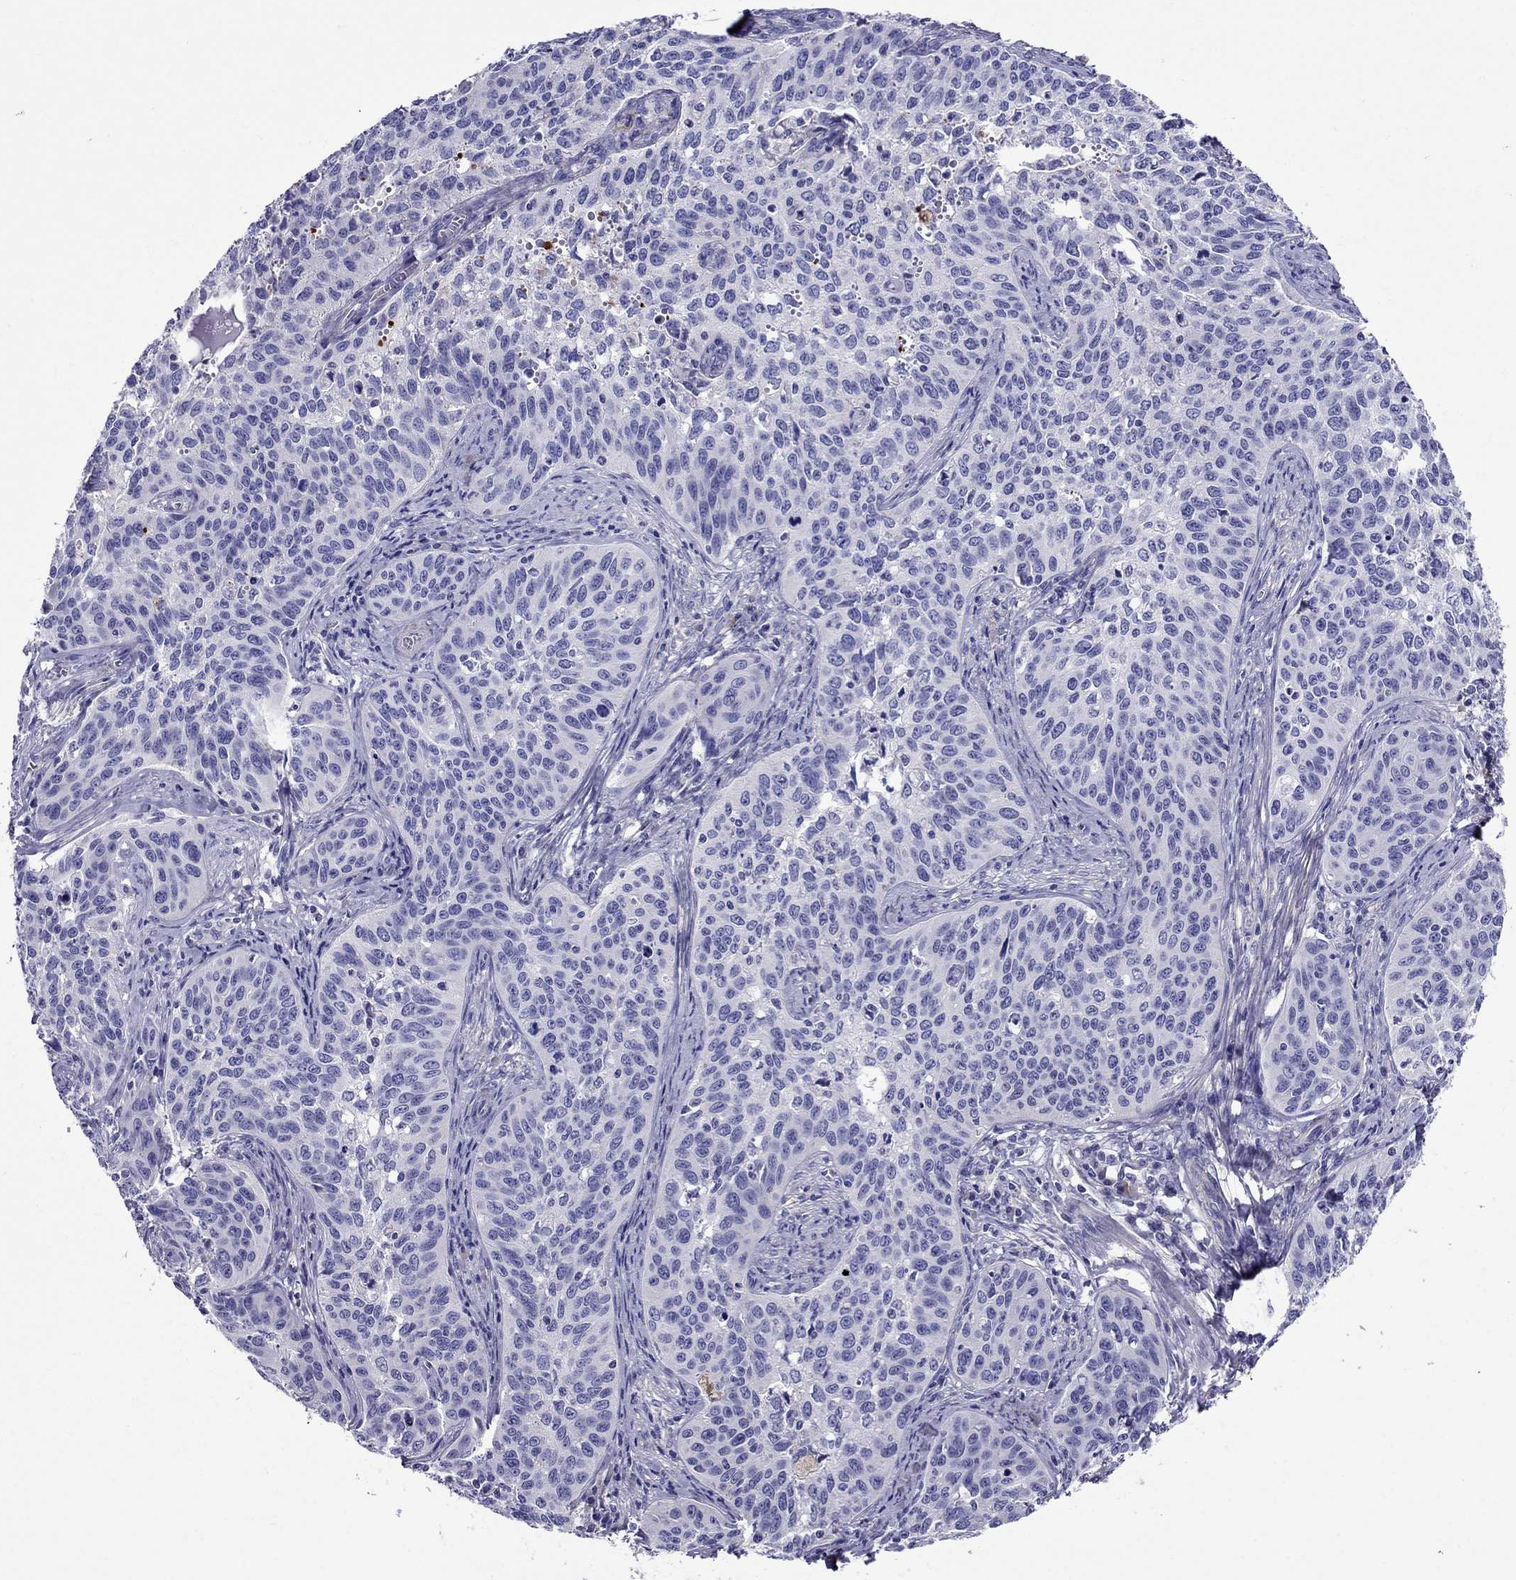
{"staining": {"intensity": "negative", "quantity": "none", "location": "none"}, "tissue": "cervical cancer", "cell_type": "Tumor cells", "image_type": "cancer", "snomed": [{"axis": "morphology", "description": "Squamous cell carcinoma, NOS"}, {"axis": "topography", "description": "Cervix"}], "caption": "There is no significant expression in tumor cells of cervical cancer (squamous cell carcinoma). (Immunohistochemistry, brightfield microscopy, high magnification).", "gene": "GPR50", "patient": {"sex": "female", "age": 31}}